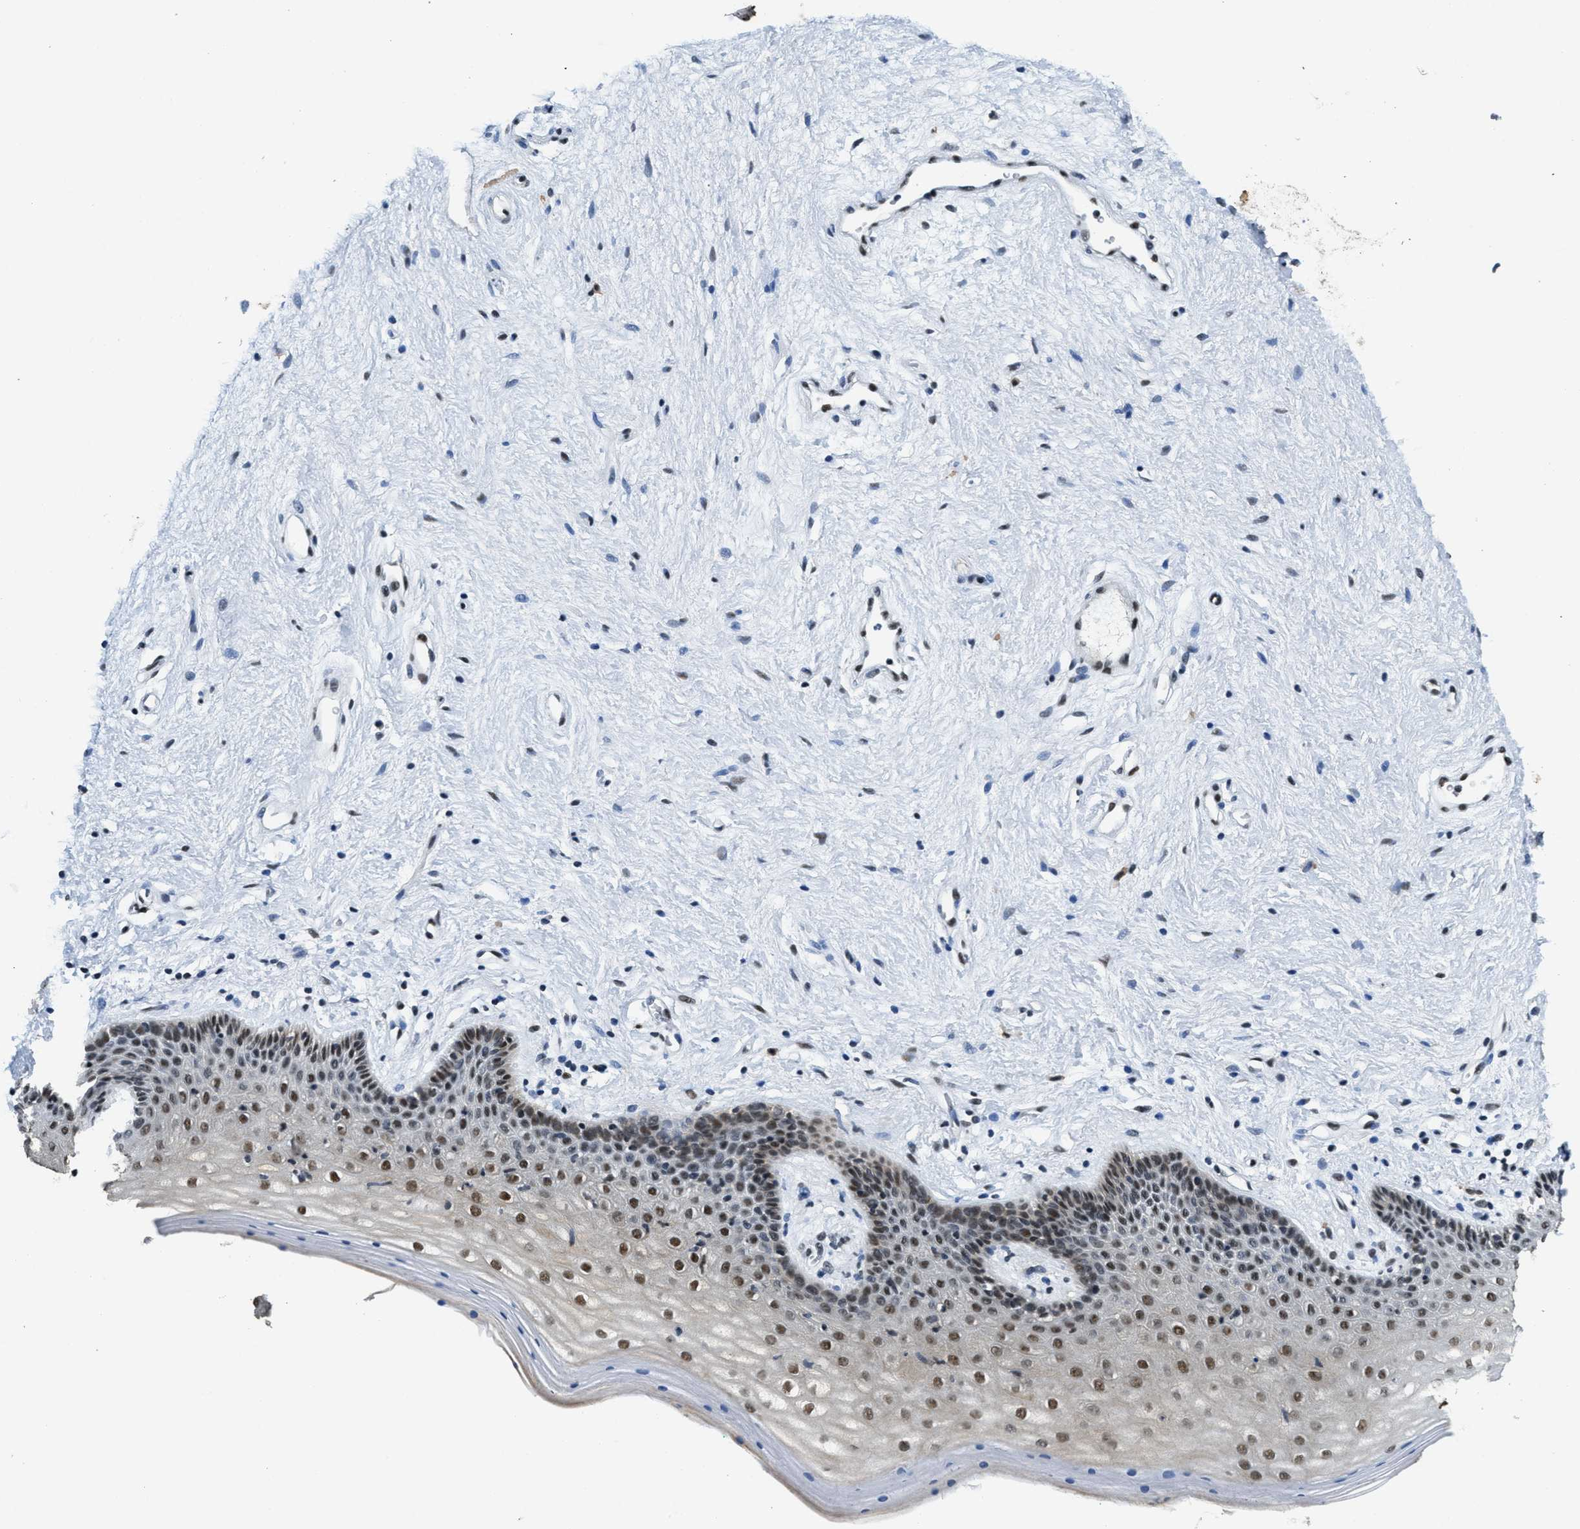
{"staining": {"intensity": "moderate", "quantity": "25%-75%", "location": "nuclear"}, "tissue": "vagina", "cell_type": "Squamous epithelial cells", "image_type": "normal", "snomed": [{"axis": "morphology", "description": "Normal tissue, NOS"}, {"axis": "topography", "description": "Vagina"}], "caption": "DAB (3,3'-diaminobenzidine) immunohistochemical staining of normal vagina displays moderate nuclear protein positivity in approximately 25%-75% of squamous epithelial cells.", "gene": "SSB", "patient": {"sex": "female", "age": 44}}